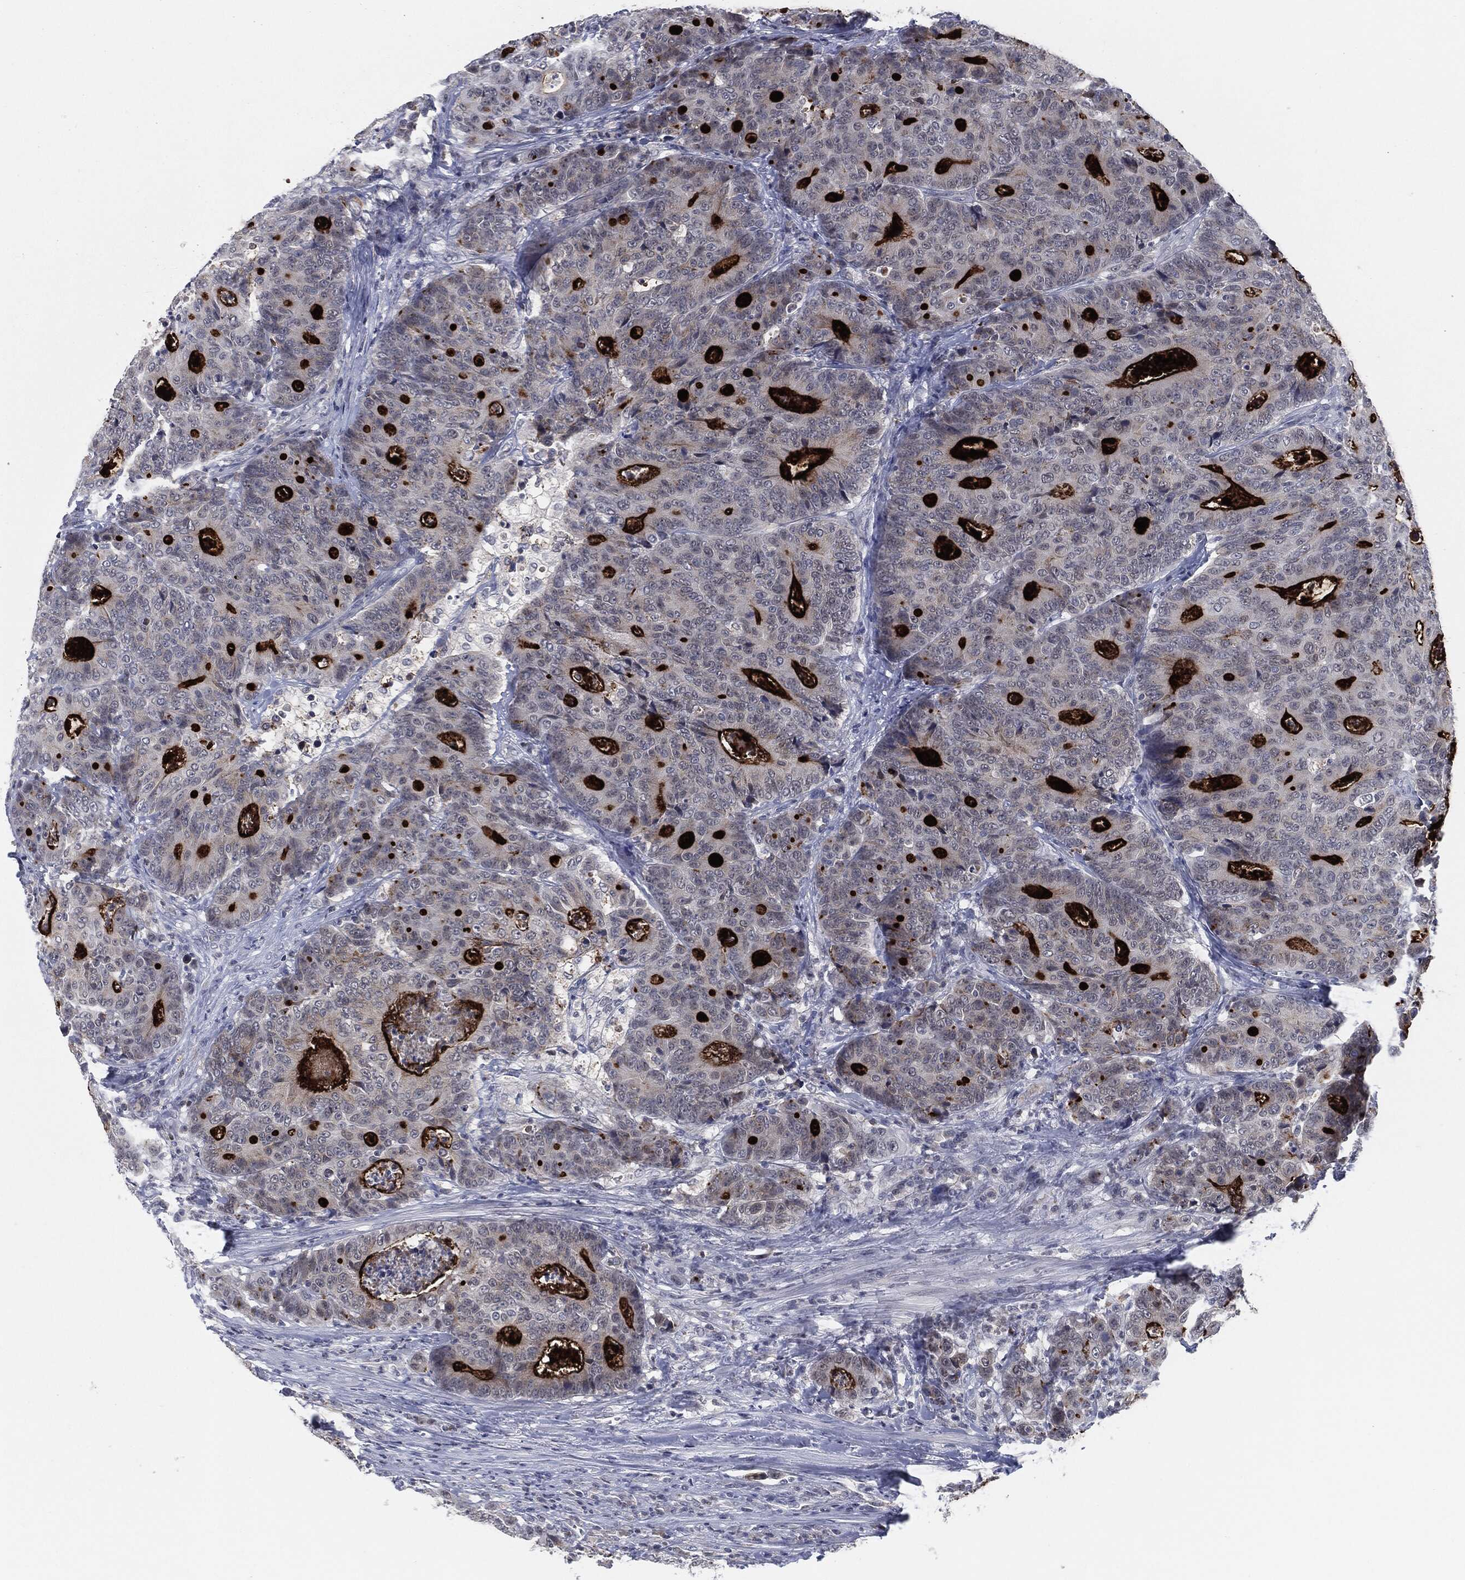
{"staining": {"intensity": "strong", "quantity": "25%-75%", "location": "cytoplasmic/membranous"}, "tissue": "colorectal cancer", "cell_type": "Tumor cells", "image_type": "cancer", "snomed": [{"axis": "morphology", "description": "Adenocarcinoma, NOS"}, {"axis": "topography", "description": "Colon"}], "caption": "A high-resolution photomicrograph shows immunohistochemistry staining of colorectal adenocarcinoma, which reveals strong cytoplasmic/membranous expression in about 25%-75% of tumor cells.", "gene": "PROM1", "patient": {"sex": "male", "age": 70}}